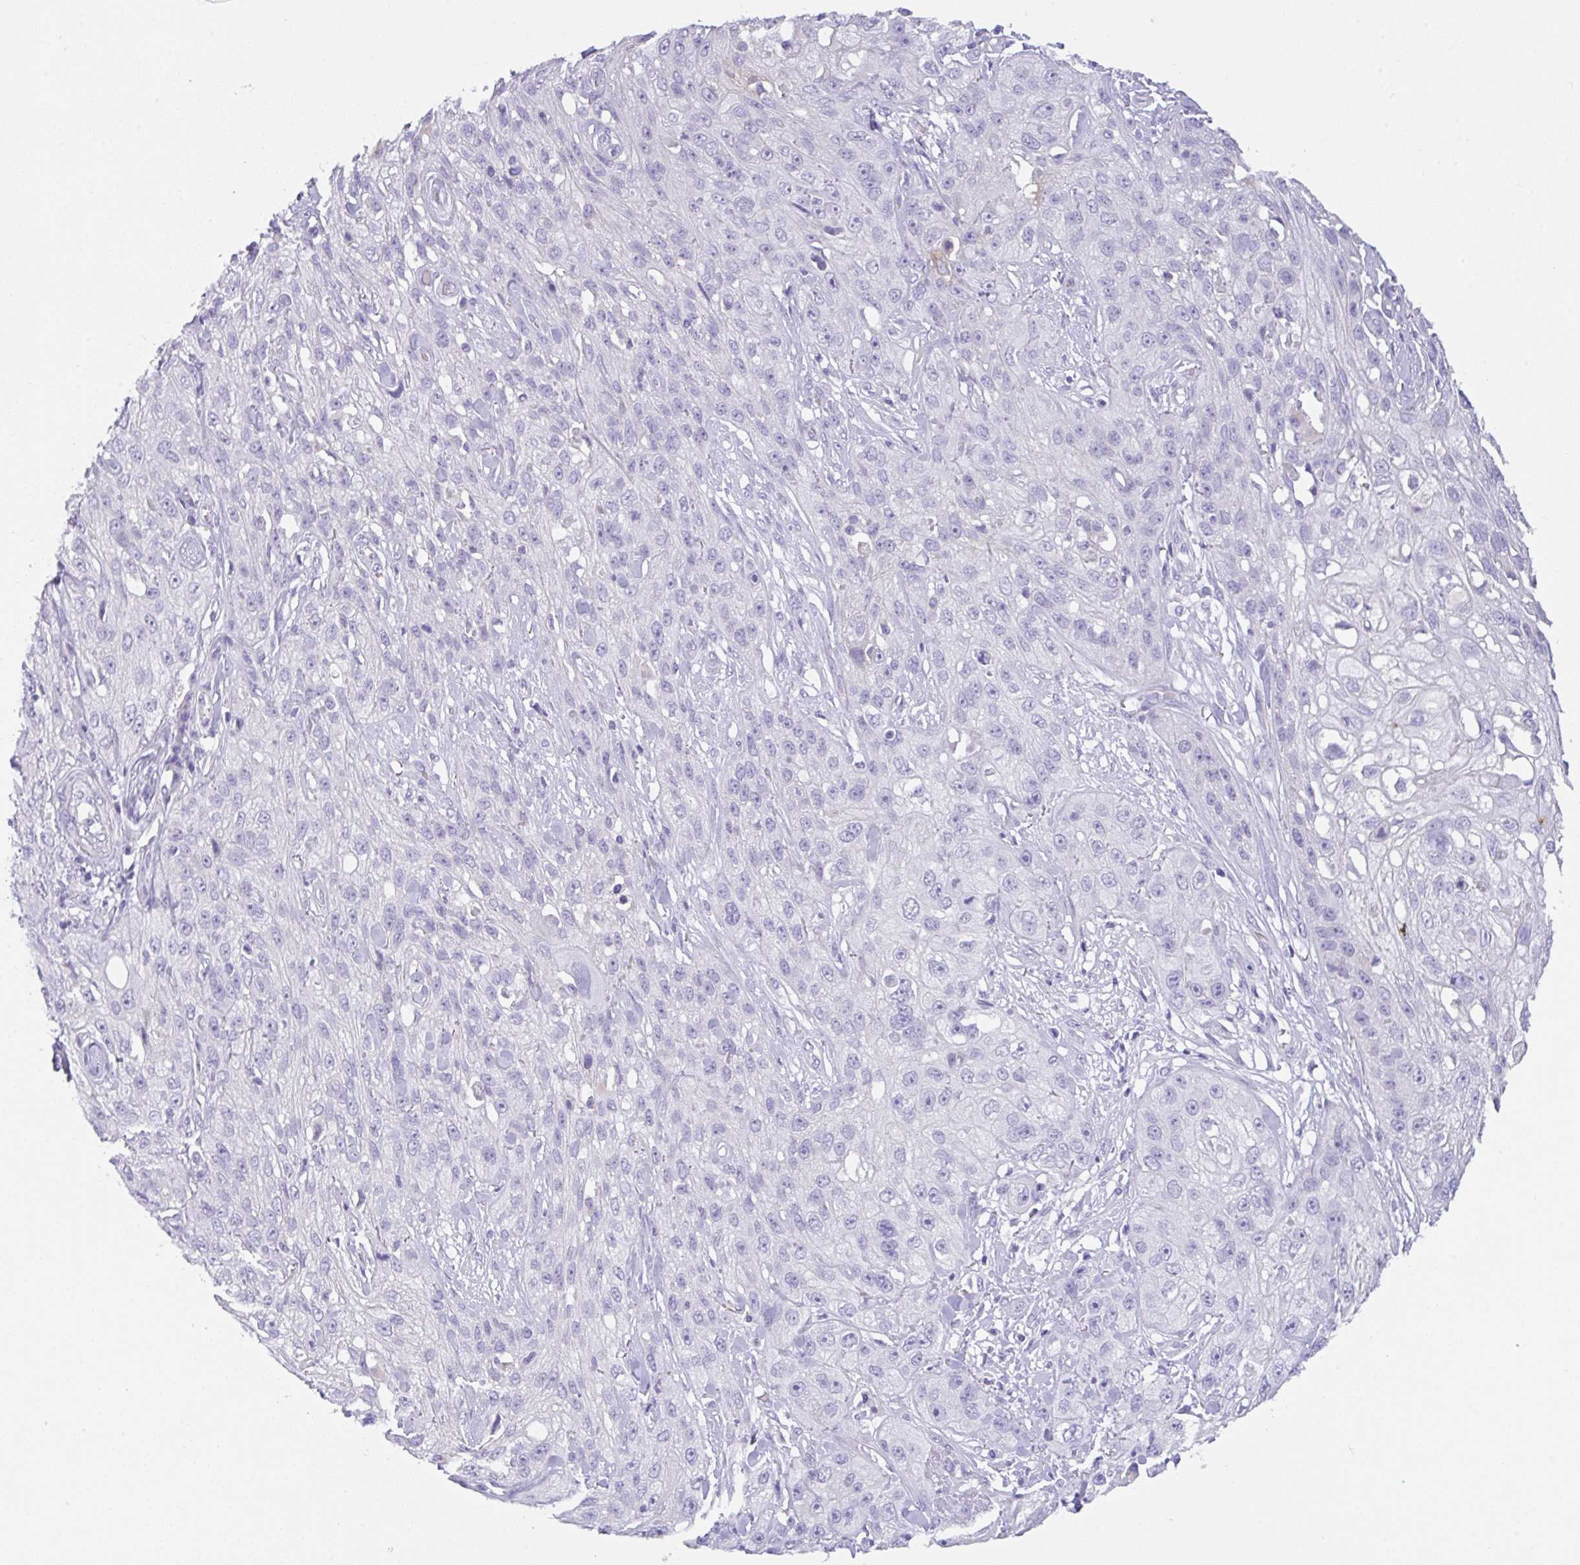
{"staining": {"intensity": "negative", "quantity": "none", "location": "none"}, "tissue": "skin cancer", "cell_type": "Tumor cells", "image_type": "cancer", "snomed": [{"axis": "morphology", "description": "Squamous cell carcinoma, NOS"}, {"axis": "topography", "description": "Skin"}, {"axis": "topography", "description": "Vulva"}], "caption": "IHC of human squamous cell carcinoma (skin) exhibits no staining in tumor cells.", "gene": "TRAF4", "patient": {"sex": "female", "age": 86}}